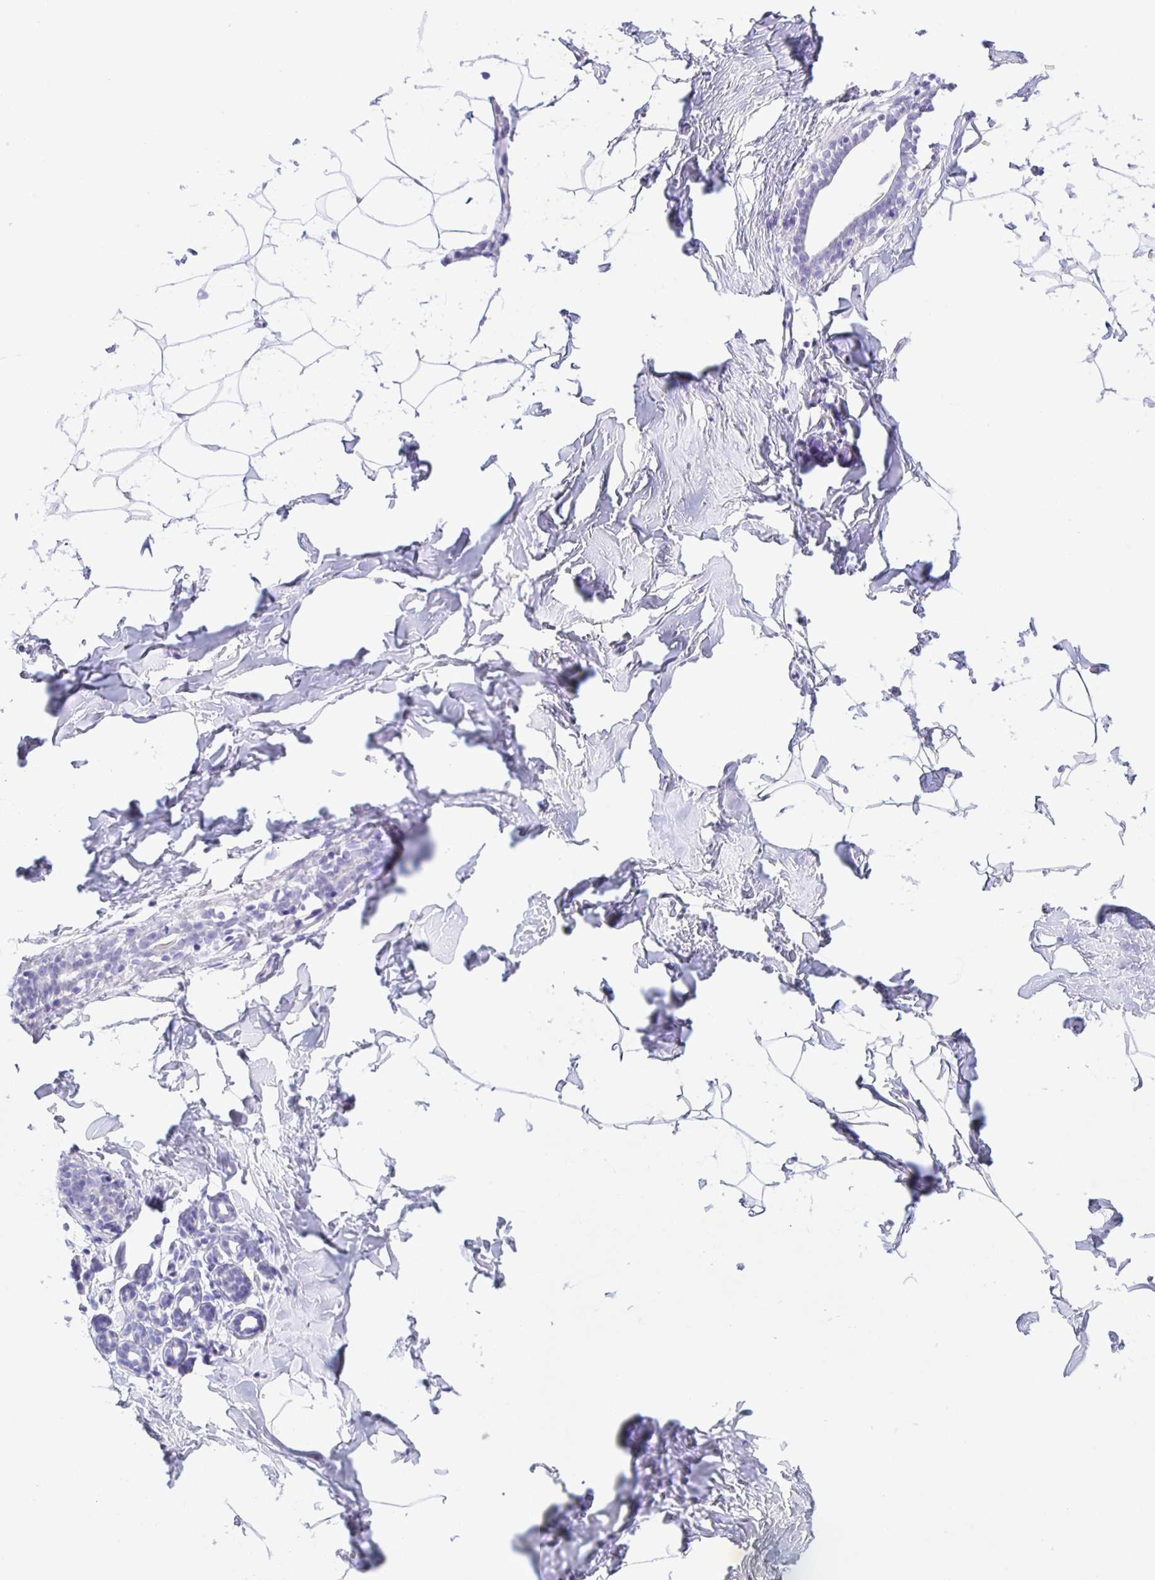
{"staining": {"intensity": "negative", "quantity": "none", "location": "none"}, "tissue": "breast", "cell_type": "Adipocytes", "image_type": "normal", "snomed": [{"axis": "morphology", "description": "Normal tissue, NOS"}, {"axis": "topography", "description": "Breast"}], "caption": "The photomicrograph demonstrates no staining of adipocytes in normal breast. (Stains: DAB immunohistochemistry with hematoxylin counter stain, Microscopy: brightfield microscopy at high magnification).", "gene": "TGIF2LX", "patient": {"sex": "female", "age": 32}}